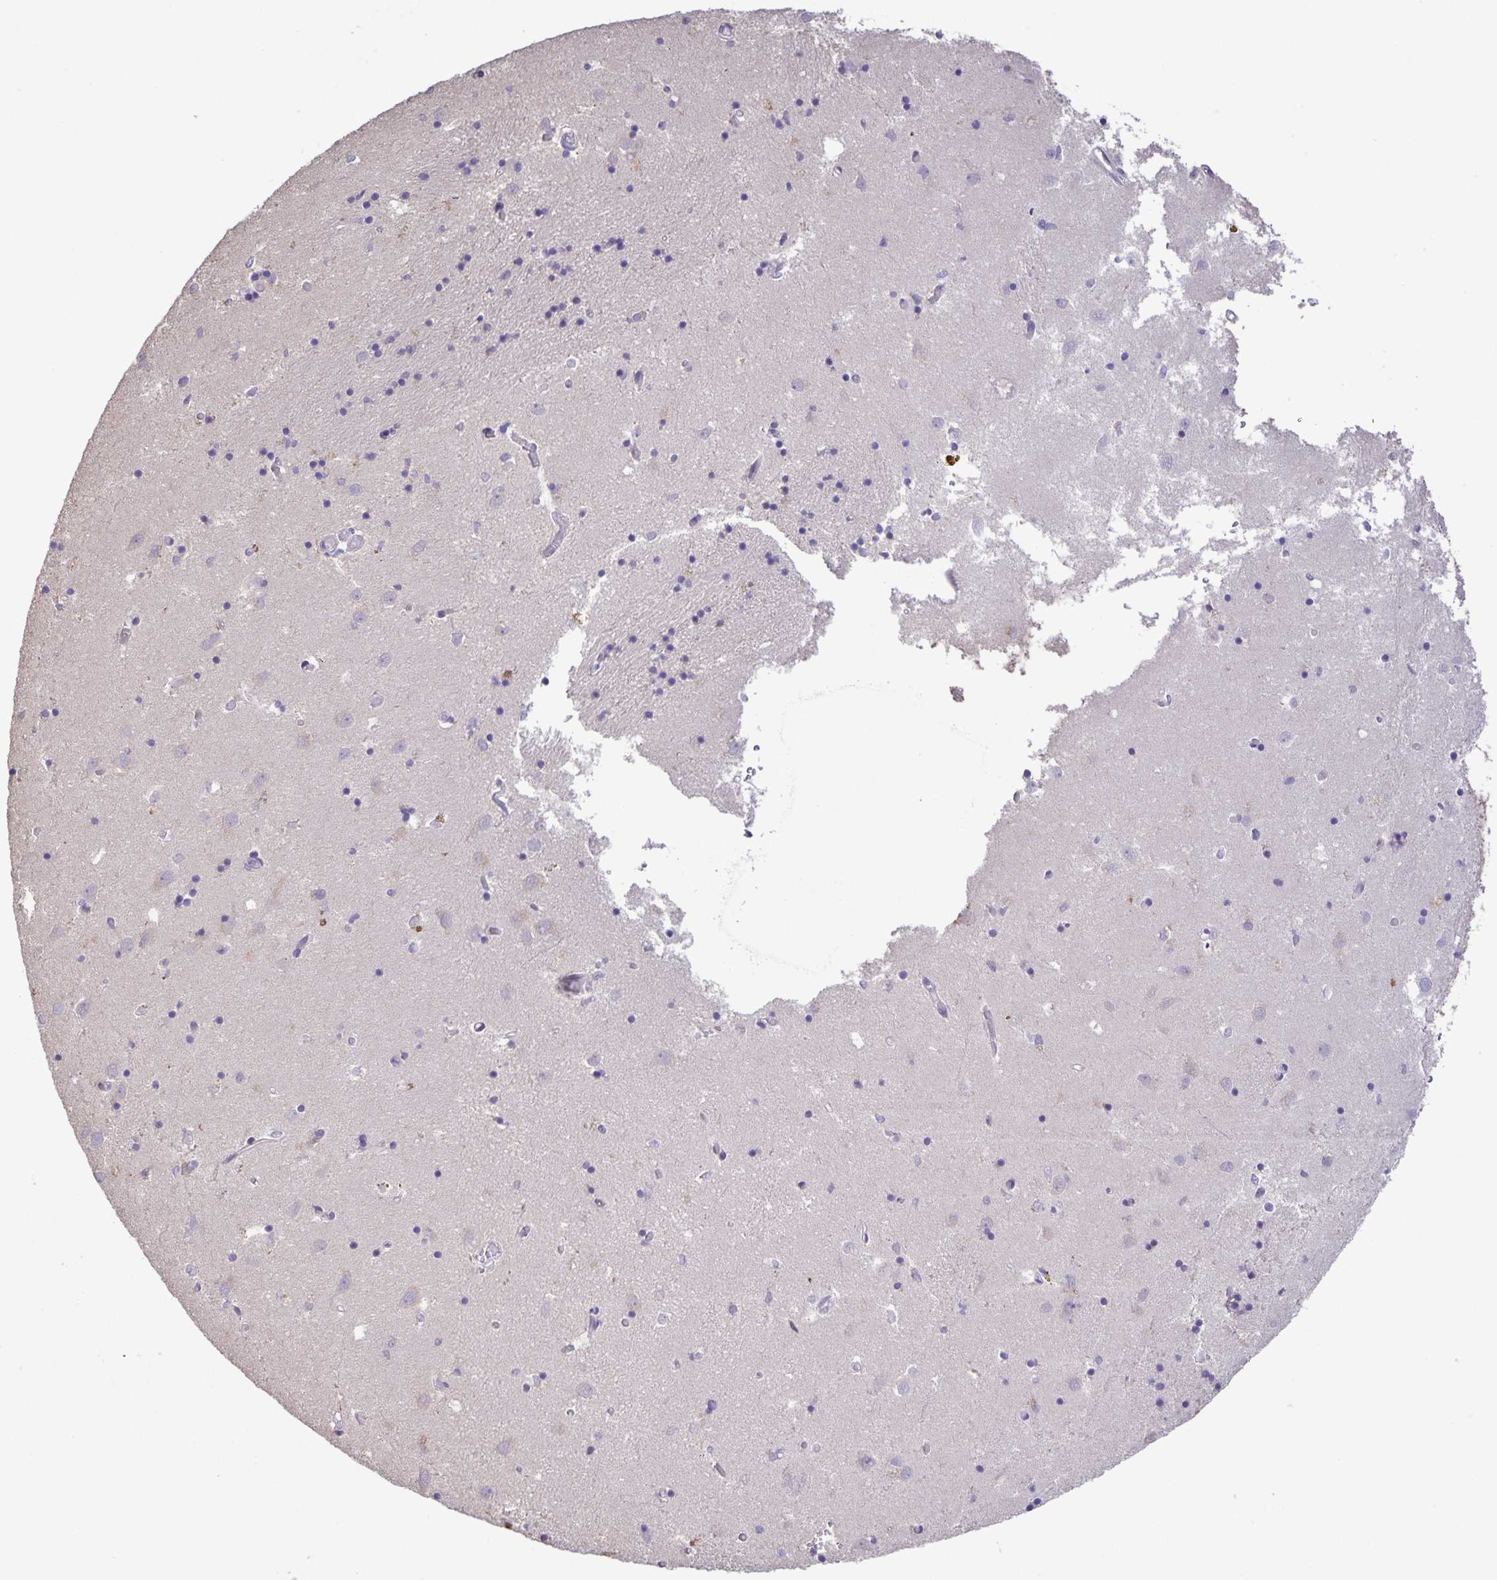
{"staining": {"intensity": "negative", "quantity": "none", "location": "none"}, "tissue": "caudate", "cell_type": "Glial cells", "image_type": "normal", "snomed": [{"axis": "morphology", "description": "Normal tissue, NOS"}, {"axis": "topography", "description": "Lateral ventricle wall"}], "caption": "Immunohistochemistry image of benign caudate: human caudate stained with DAB (3,3'-diaminobenzidine) displays no significant protein staining in glial cells.", "gene": "ONECUT2", "patient": {"sex": "male", "age": 70}}